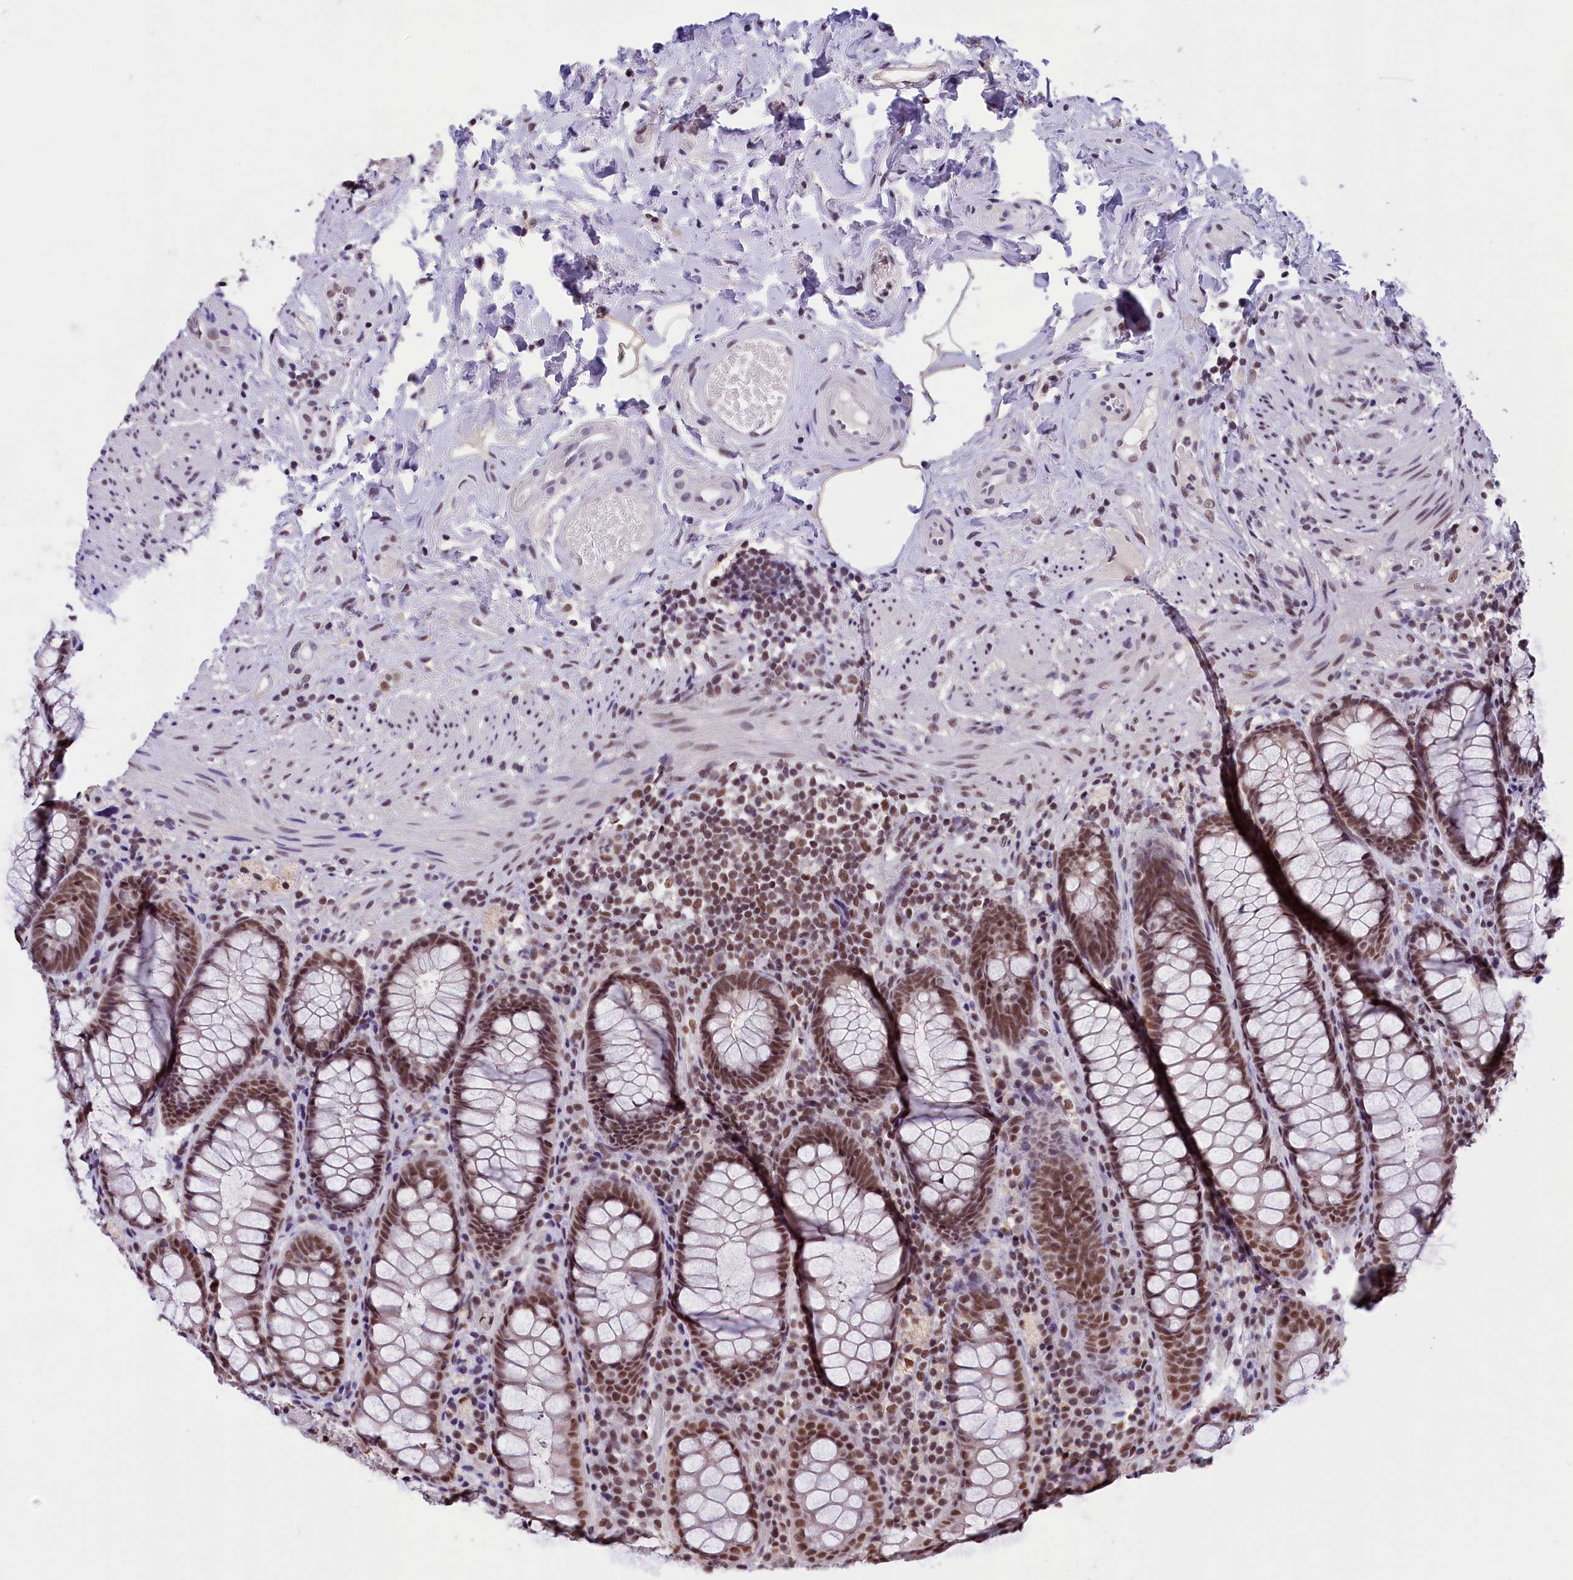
{"staining": {"intensity": "moderate", "quantity": ">75%", "location": "nuclear"}, "tissue": "rectum", "cell_type": "Glandular cells", "image_type": "normal", "snomed": [{"axis": "morphology", "description": "Normal tissue, NOS"}, {"axis": "topography", "description": "Rectum"}], "caption": "A brown stain labels moderate nuclear expression of a protein in glandular cells of unremarkable rectum.", "gene": "ZC3H4", "patient": {"sex": "male", "age": 83}}